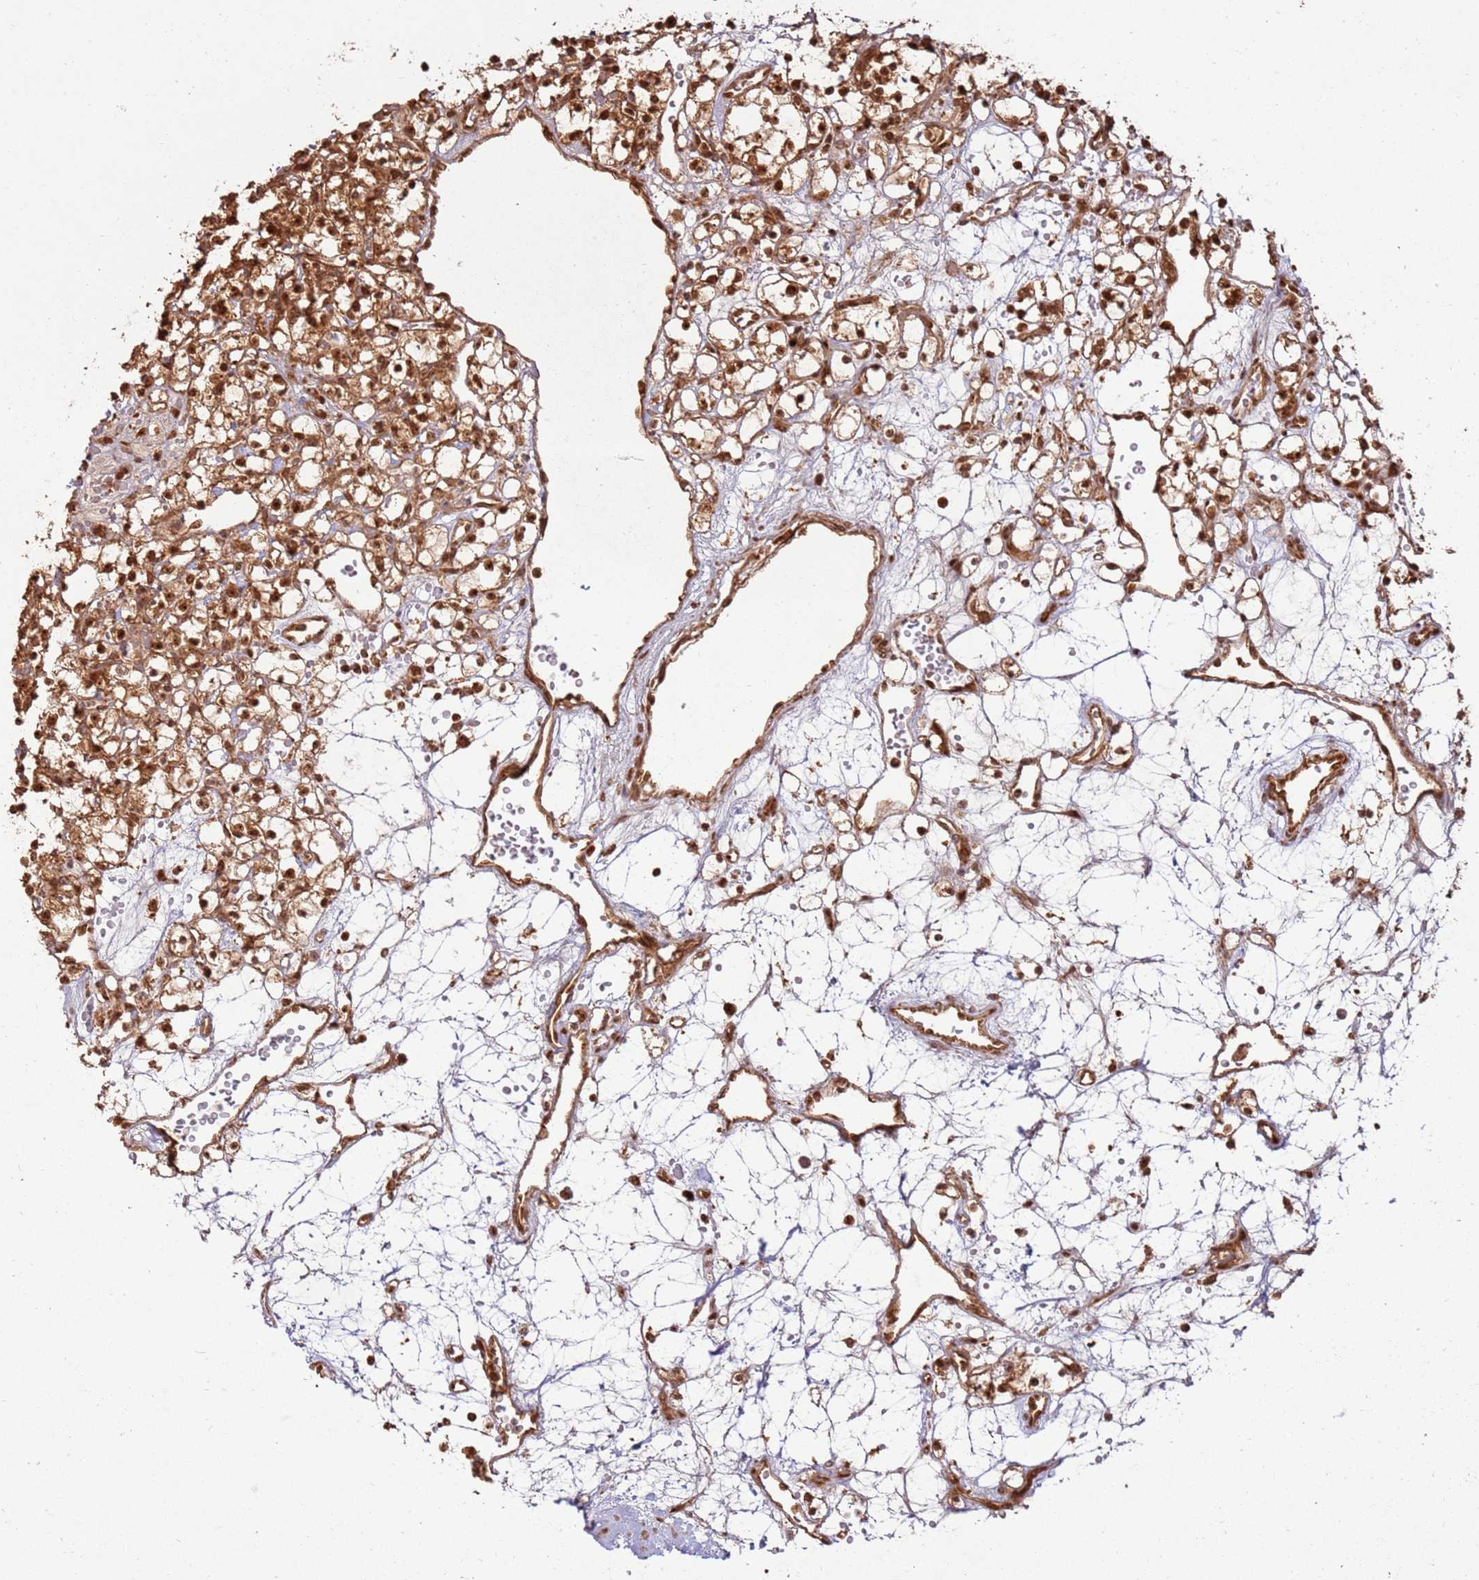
{"staining": {"intensity": "strong", "quantity": ">75%", "location": "cytoplasmic/membranous,nuclear"}, "tissue": "renal cancer", "cell_type": "Tumor cells", "image_type": "cancer", "snomed": [{"axis": "morphology", "description": "Adenocarcinoma, NOS"}, {"axis": "topography", "description": "Kidney"}], "caption": "Protein expression analysis of renal cancer (adenocarcinoma) exhibits strong cytoplasmic/membranous and nuclear staining in about >75% of tumor cells.", "gene": "TBC1D13", "patient": {"sex": "female", "age": 59}}